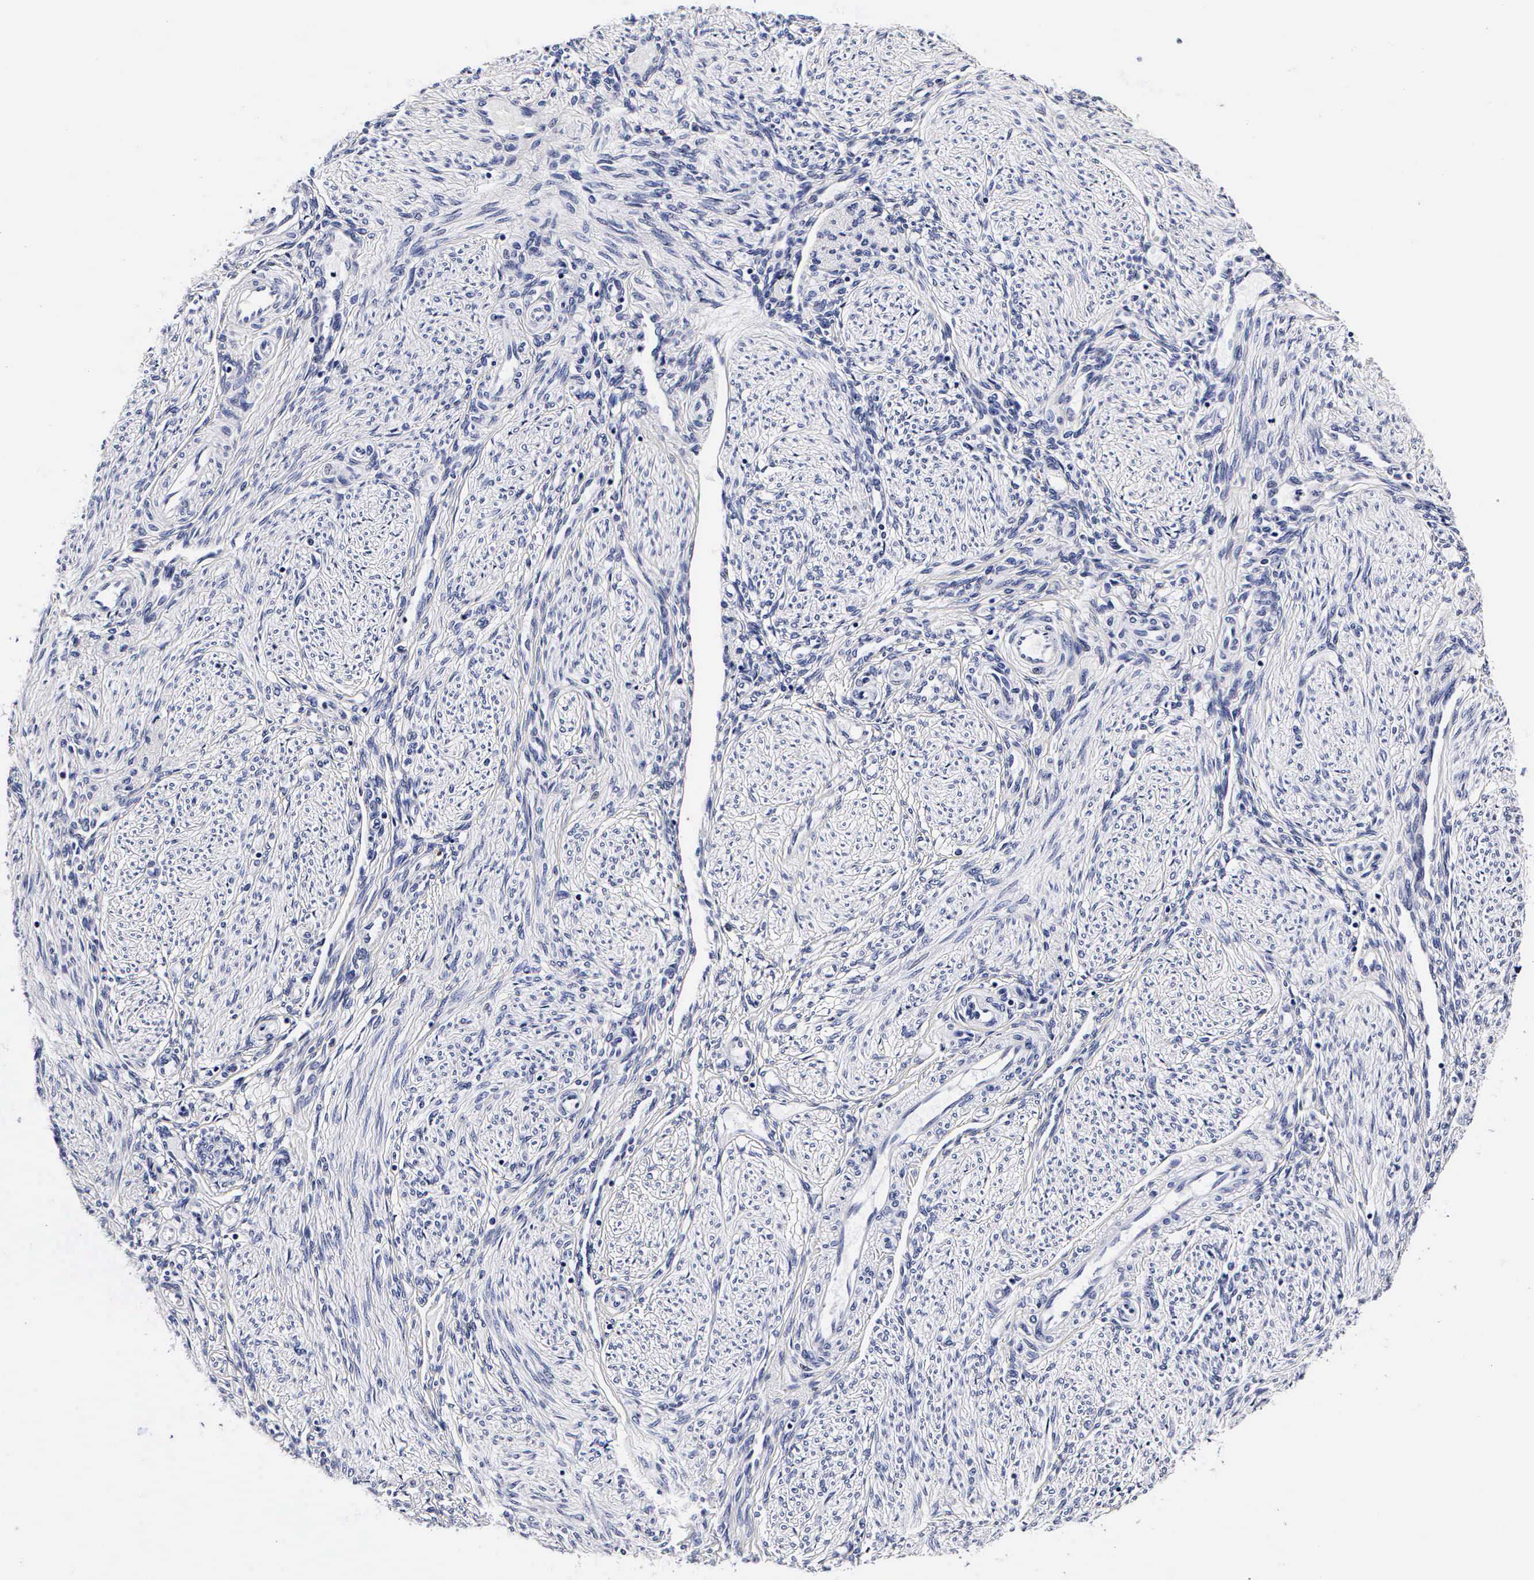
{"staining": {"intensity": "negative", "quantity": "none", "location": "none"}, "tissue": "endometrium", "cell_type": "Cells in endometrial stroma", "image_type": "normal", "snomed": [{"axis": "morphology", "description": "Normal tissue, NOS"}, {"axis": "topography", "description": "Endometrium"}], "caption": "Immunohistochemistry (IHC) of unremarkable human endometrium shows no positivity in cells in endometrial stroma. (Stains: DAB (3,3'-diaminobenzidine) immunohistochemistry with hematoxylin counter stain, Microscopy: brightfield microscopy at high magnification).", "gene": "RNASE6", "patient": {"sex": "female", "age": 36}}